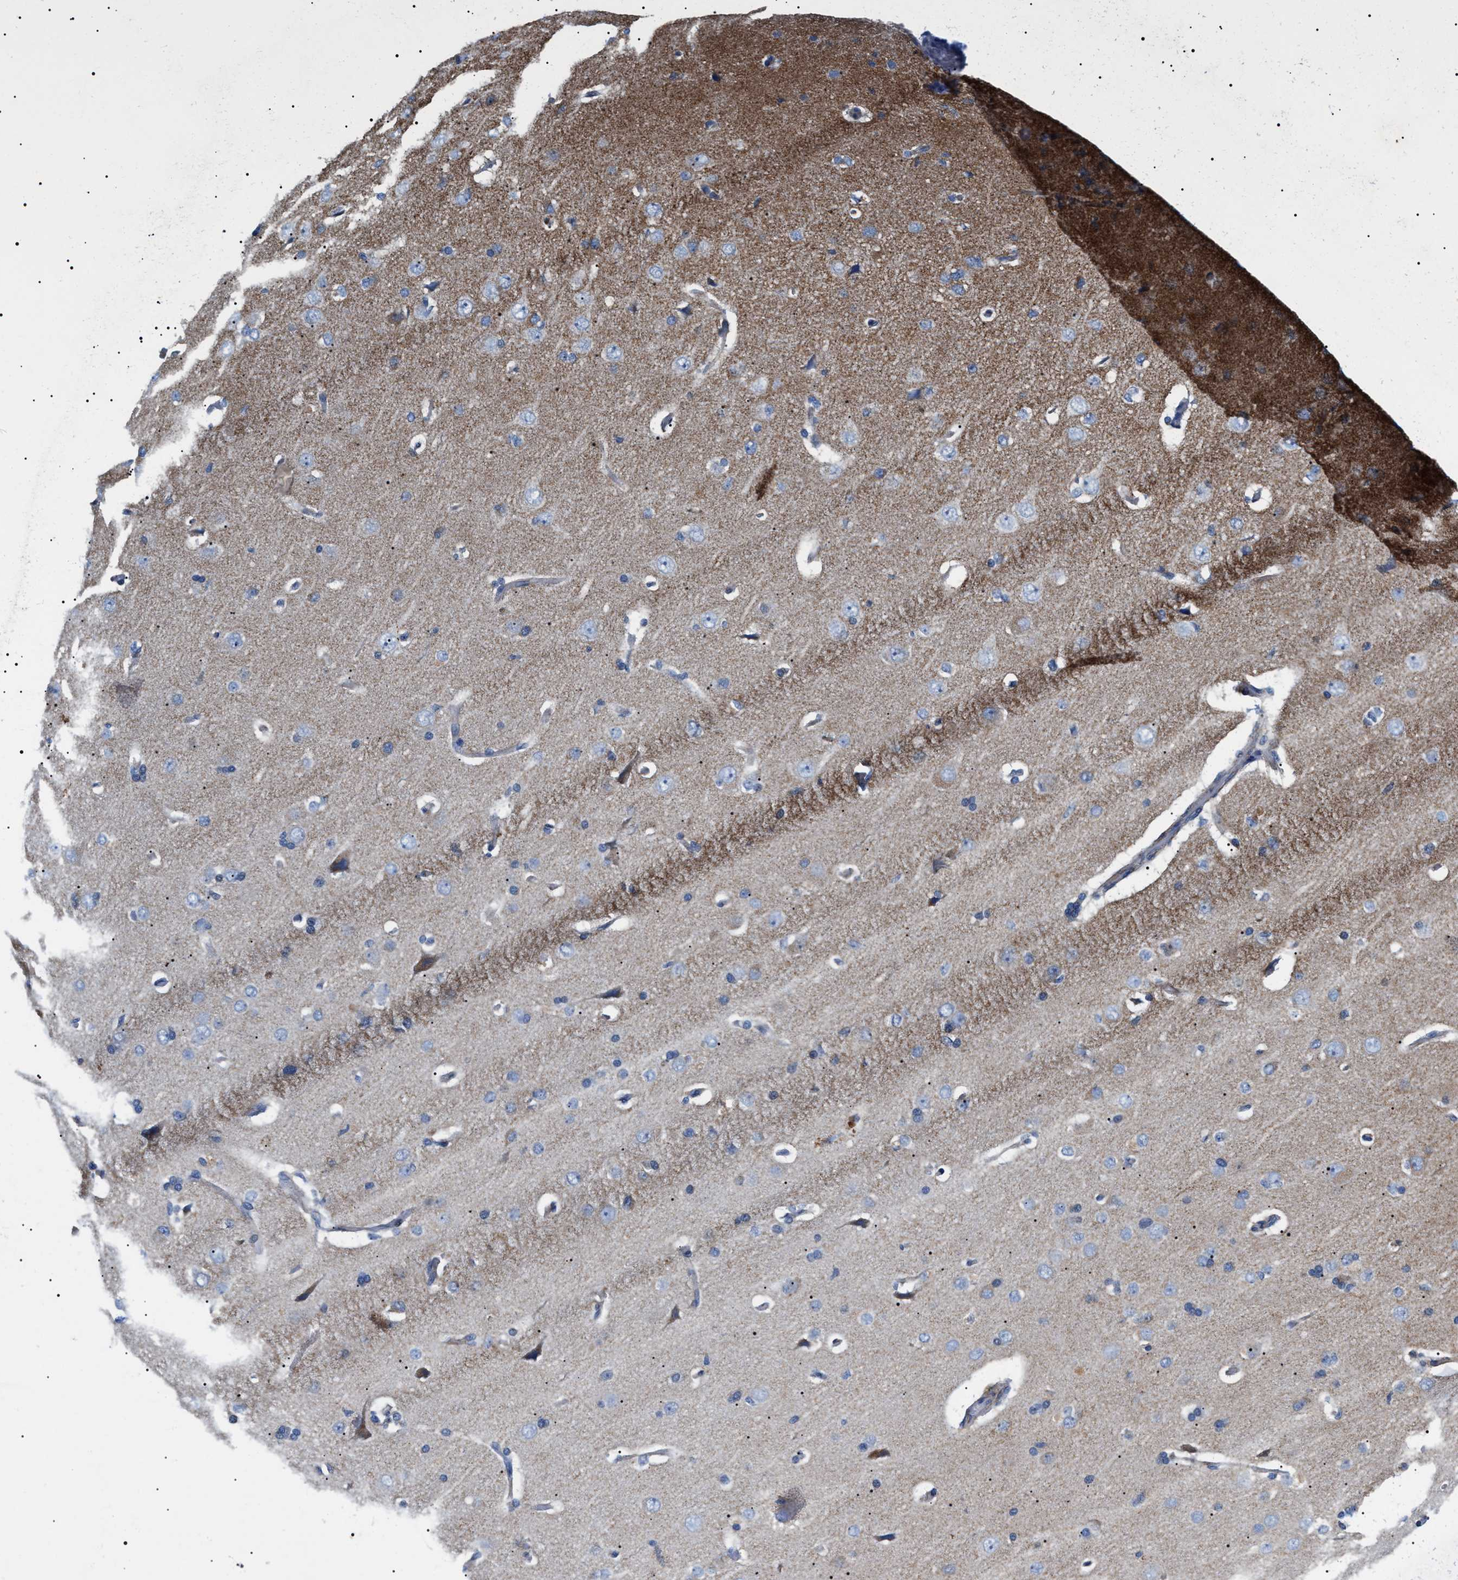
{"staining": {"intensity": "negative", "quantity": "none", "location": "none"}, "tissue": "cerebral cortex", "cell_type": "Endothelial cells", "image_type": "normal", "snomed": [{"axis": "morphology", "description": "Normal tissue, NOS"}, {"axis": "topography", "description": "Cerebral cortex"}], "caption": "Immunohistochemistry histopathology image of unremarkable cerebral cortex: human cerebral cortex stained with DAB (3,3'-diaminobenzidine) displays no significant protein positivity in endothelial cells. (Immunohistochemistry (ihc), brightfield microscopy, high magnification).", "gene": "TMEM222", "patient": {"sex": "male", "age": 62}}